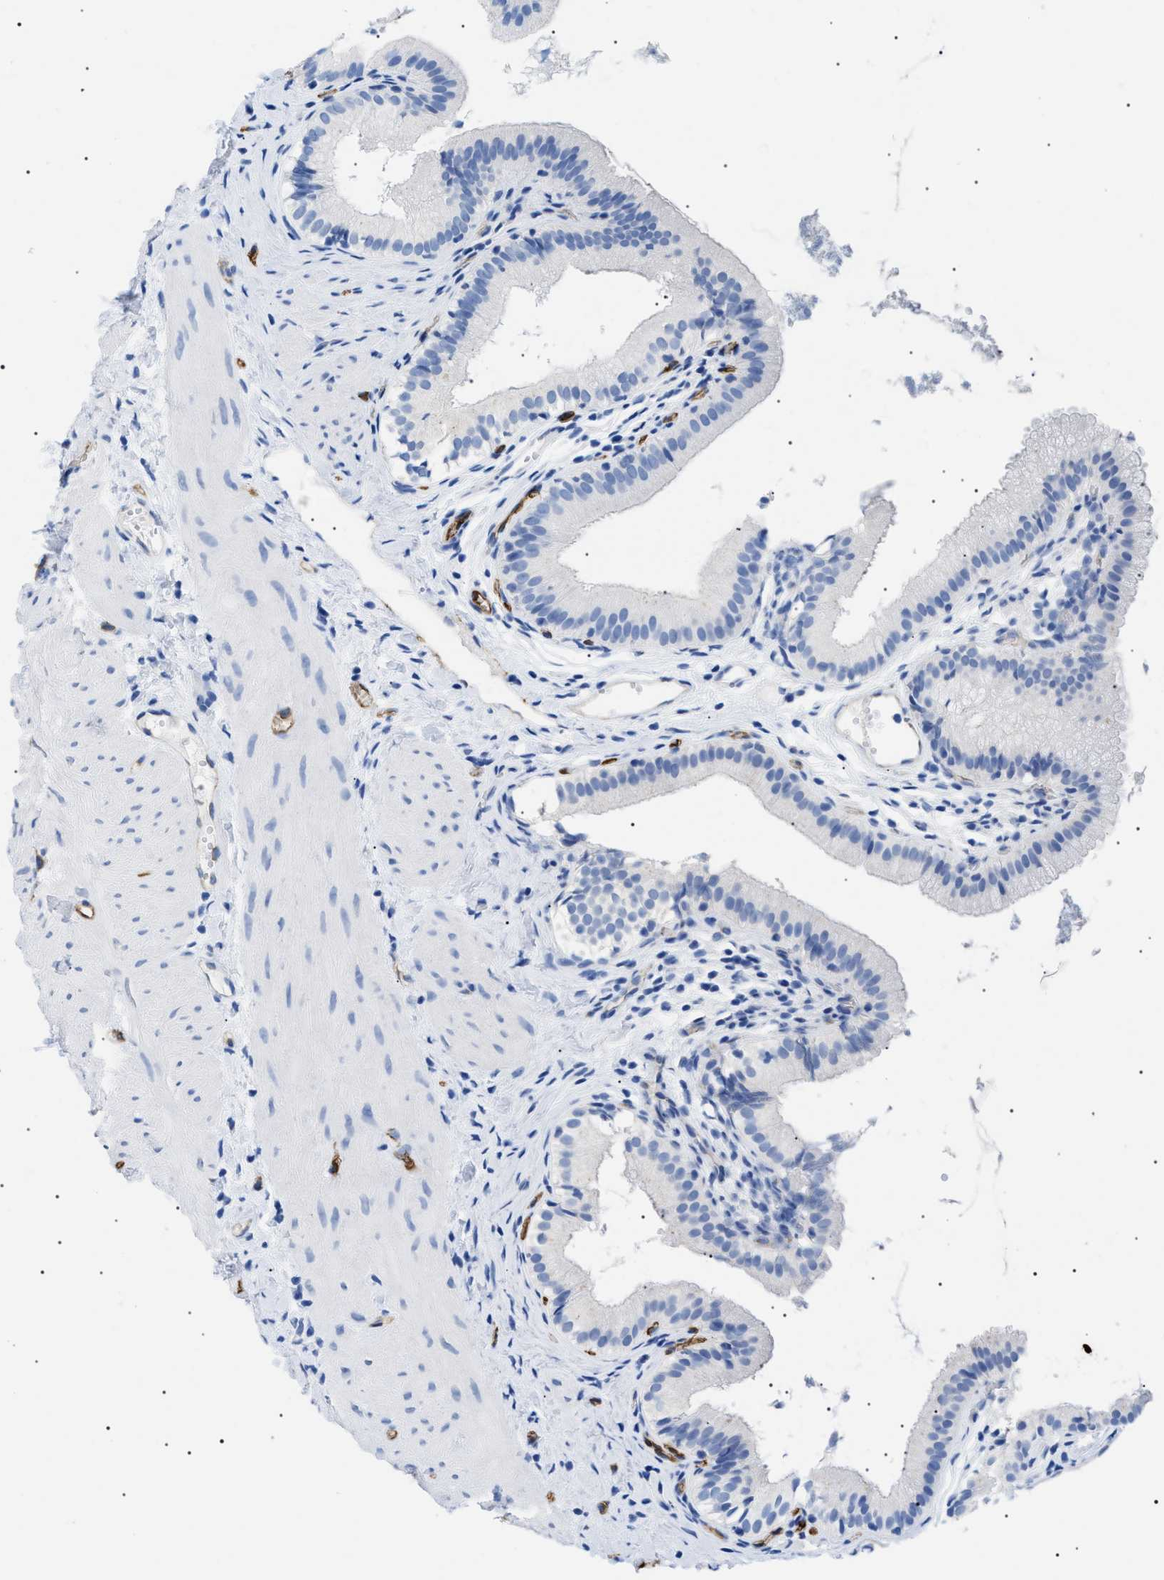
{"staining": {"intensity": "negative", "quantity": "none", "location": "none"}, "tissue": "gallbladder", "cell_type": "Glandular cells", "image_type": "normal", "snomed": [{"axis": "morphology", "description": "Normal tissue, NOS"}, {"axis": "topography", "description": "Gallbladder"}], "caption": "Benign gallbladder was stained to show a protein in brown. There is no significant positivity in glandular cells. Brightfield microscopy of IHC stained with DAB (3,3'-diaminobenzidine) (brown) and hematoxylin (blue), captured at high magnification.", "gene": "PODXL", "patient": {"sex": "female", "age": 26}}